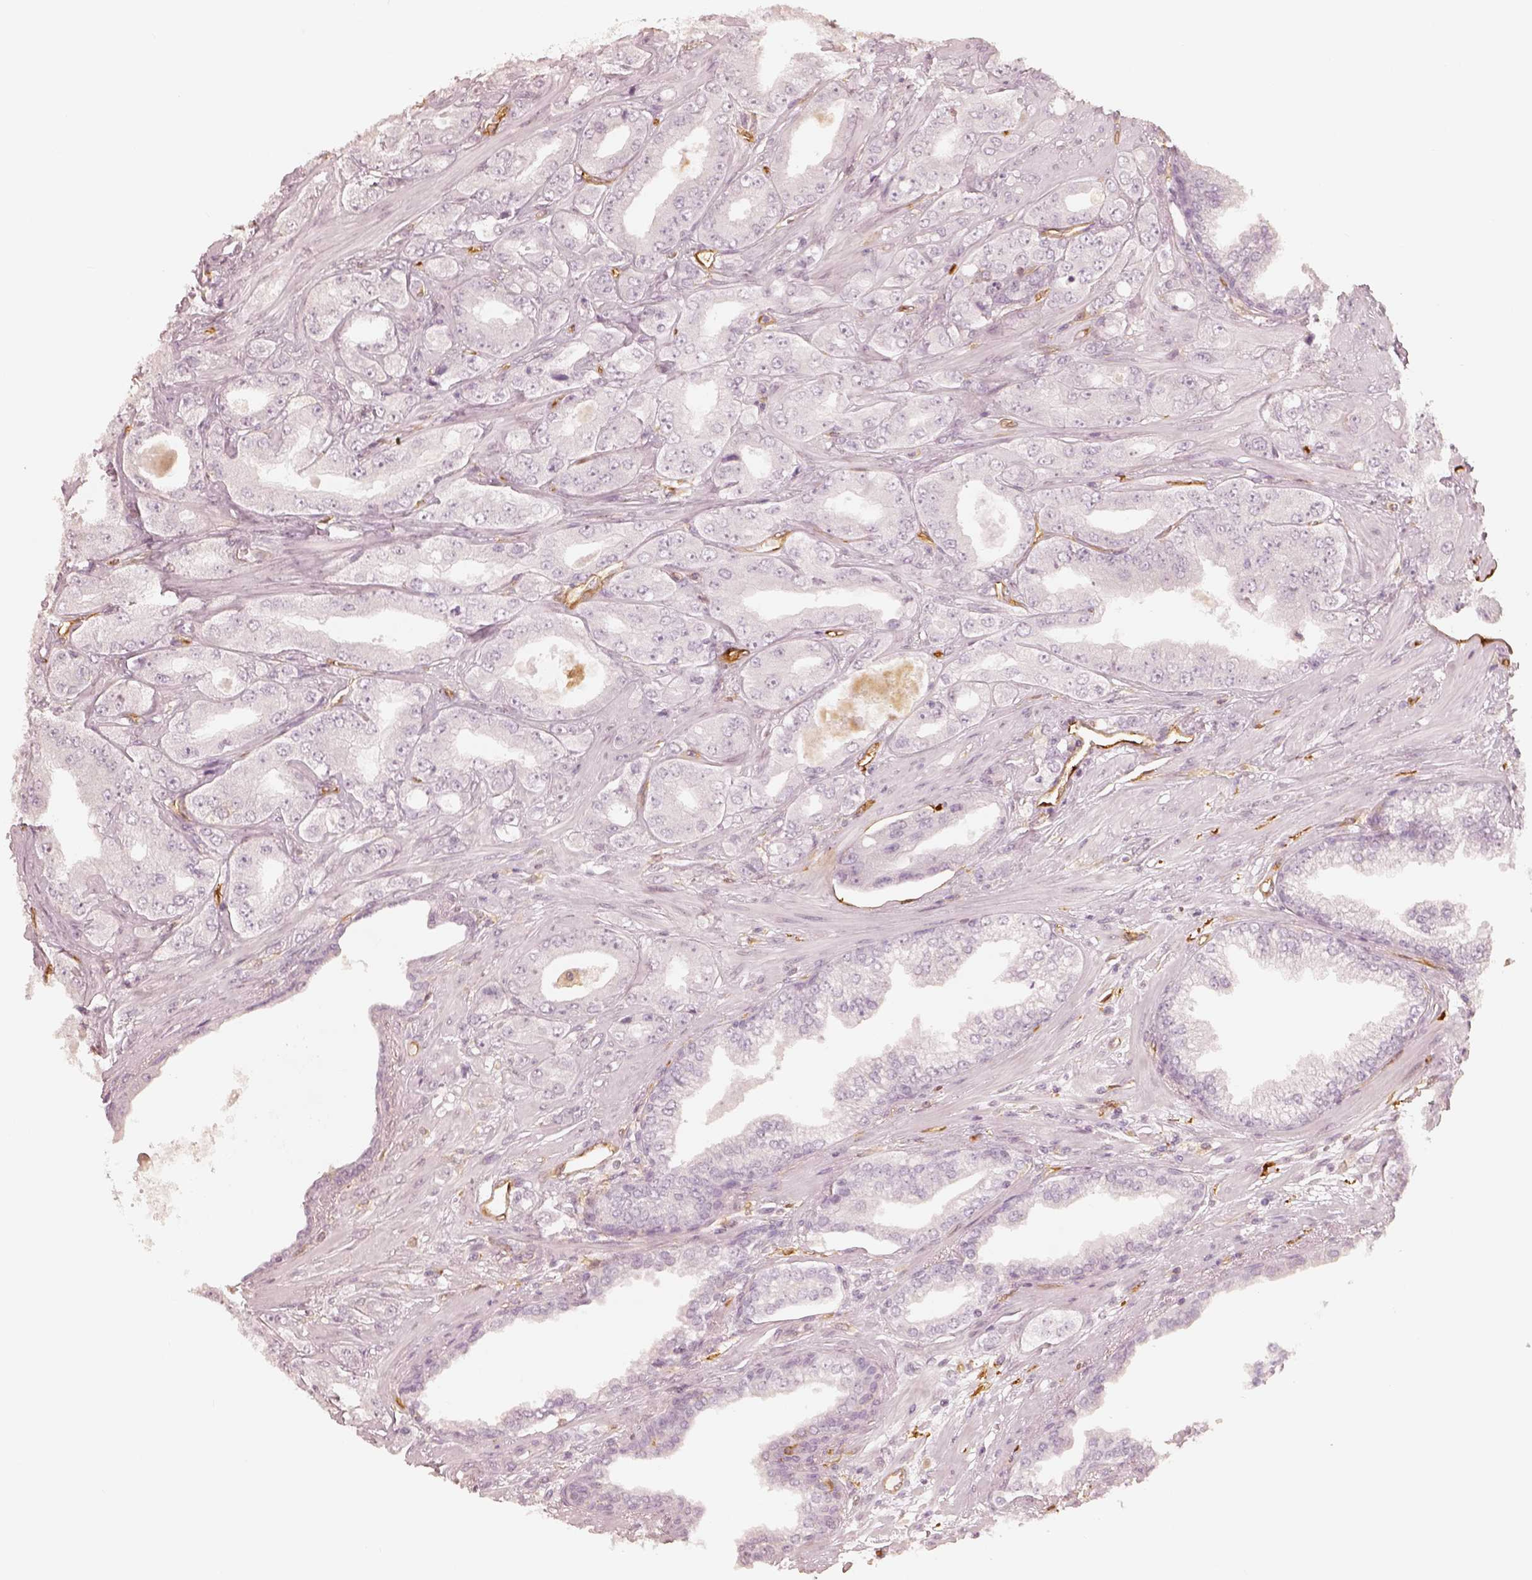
{"staining": {"intensity": "negative", "quantity": "none", "location": "none"}, "tissue": "prostate cancer", "cell_type": "Tumor cells", "image_type": "cancer", "snomed": [{"axis": "morphology", "description": "Adenocarcinoma, Low grade"}, {"axis": "topography", "description": "Prostate"}], "caption": "The micrograph displays no staining of tumor cells in prostate cancer. (Brightfield microscopy of DAB (3,3'-diaminobenzidine) IHC at high magnification).", "gene": "FSCN1", "patient": {"sex": "male", "age": 60}}